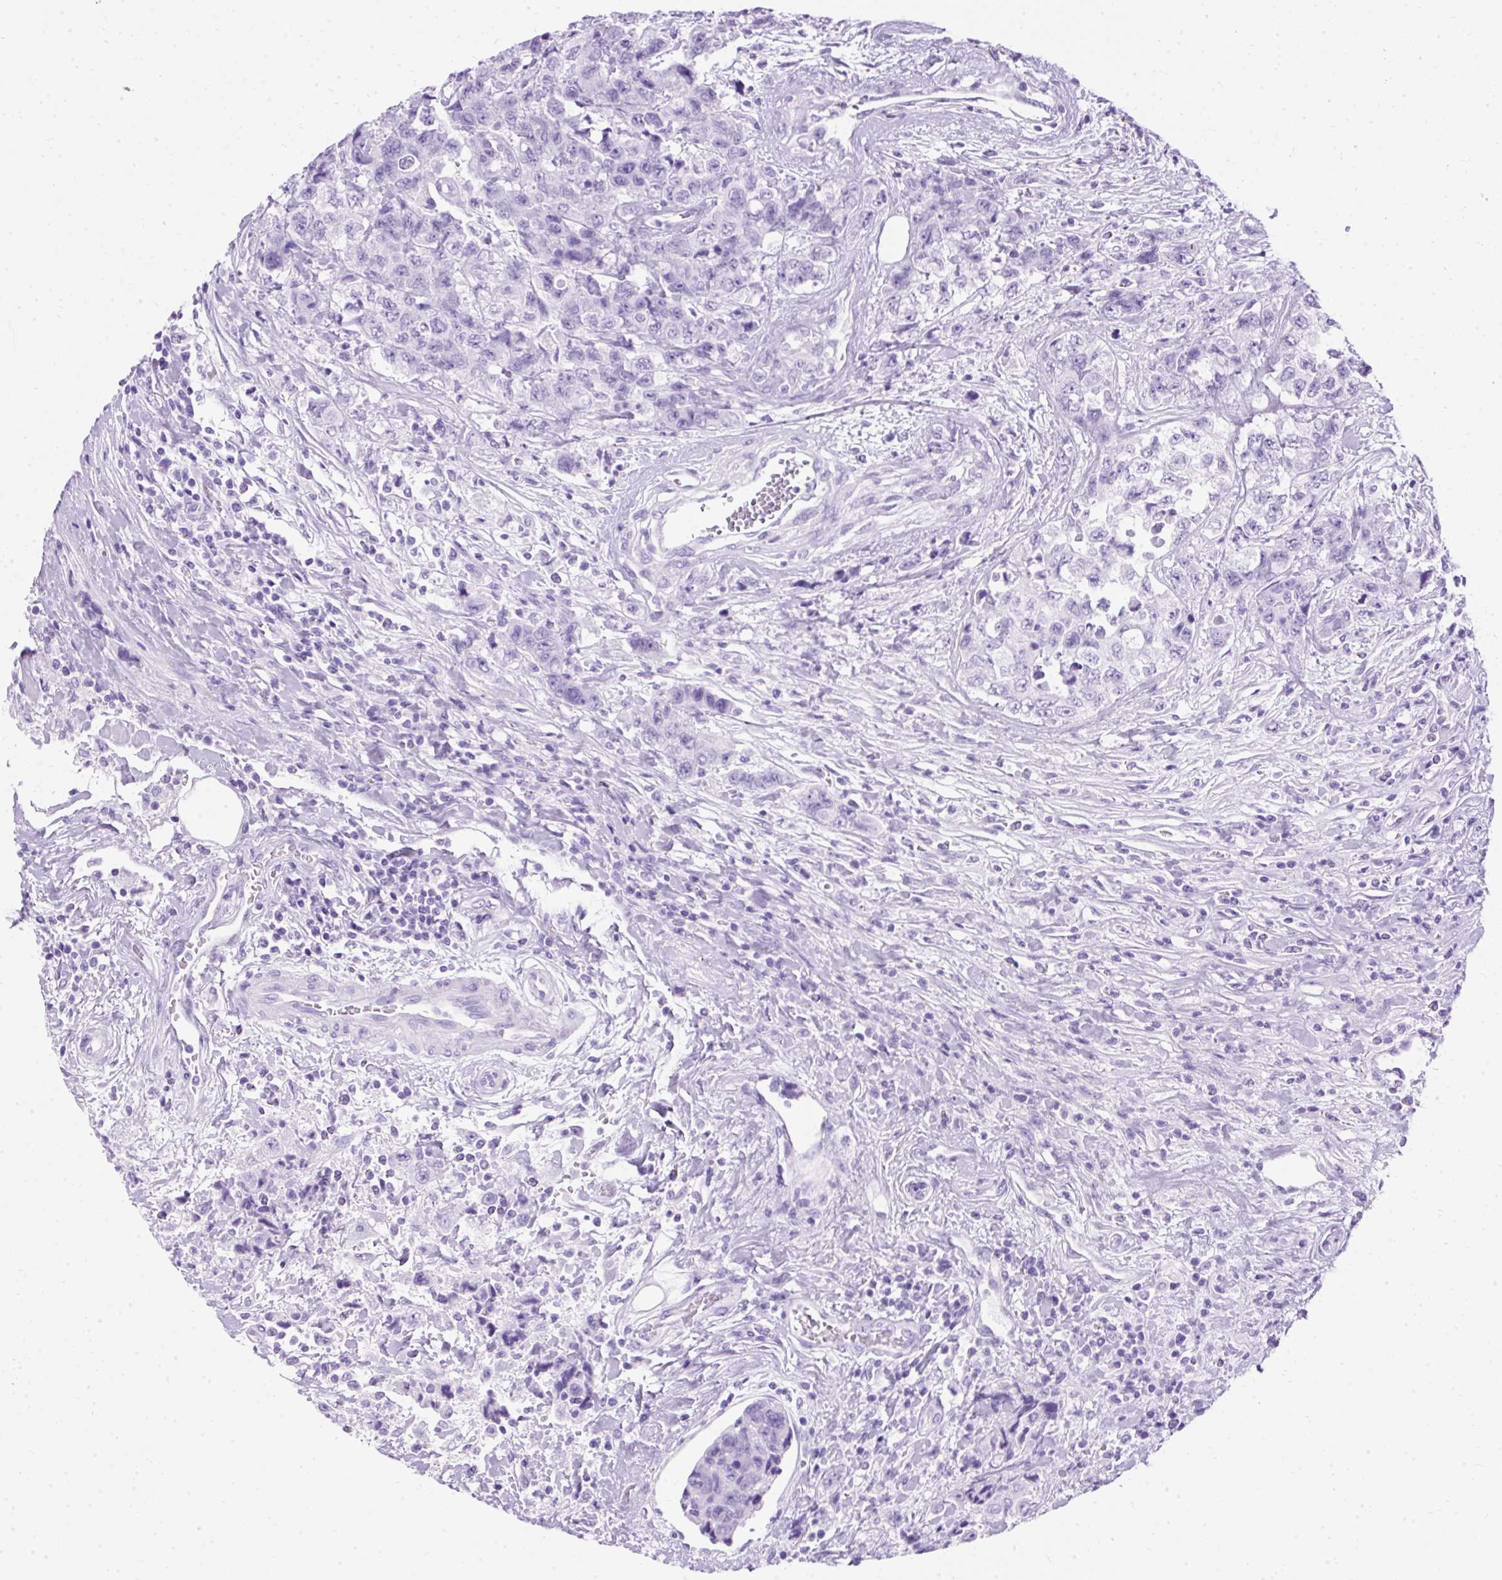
{"staining": {"intensity": "negative", "quantity": "none", "location": "none"}, "tissue": "urothelial cancer", "cell_type": "Tumor cells", "image_type": "cancer", "snomed": [{"axis": "morphology", "description": "Urothelial carcinoma, High grade"}, {"axis": "topography", "description": "Urinary bladder"}], "caption": "High power microscopy micrograph of an immunohistochemistry (IHC) image of urothelial cancer, revealing no significant expression in tumor cells. Nuclei are stained in blue.", "gene": "PVALB", "patient": {"sex": "female", "age": 78}}